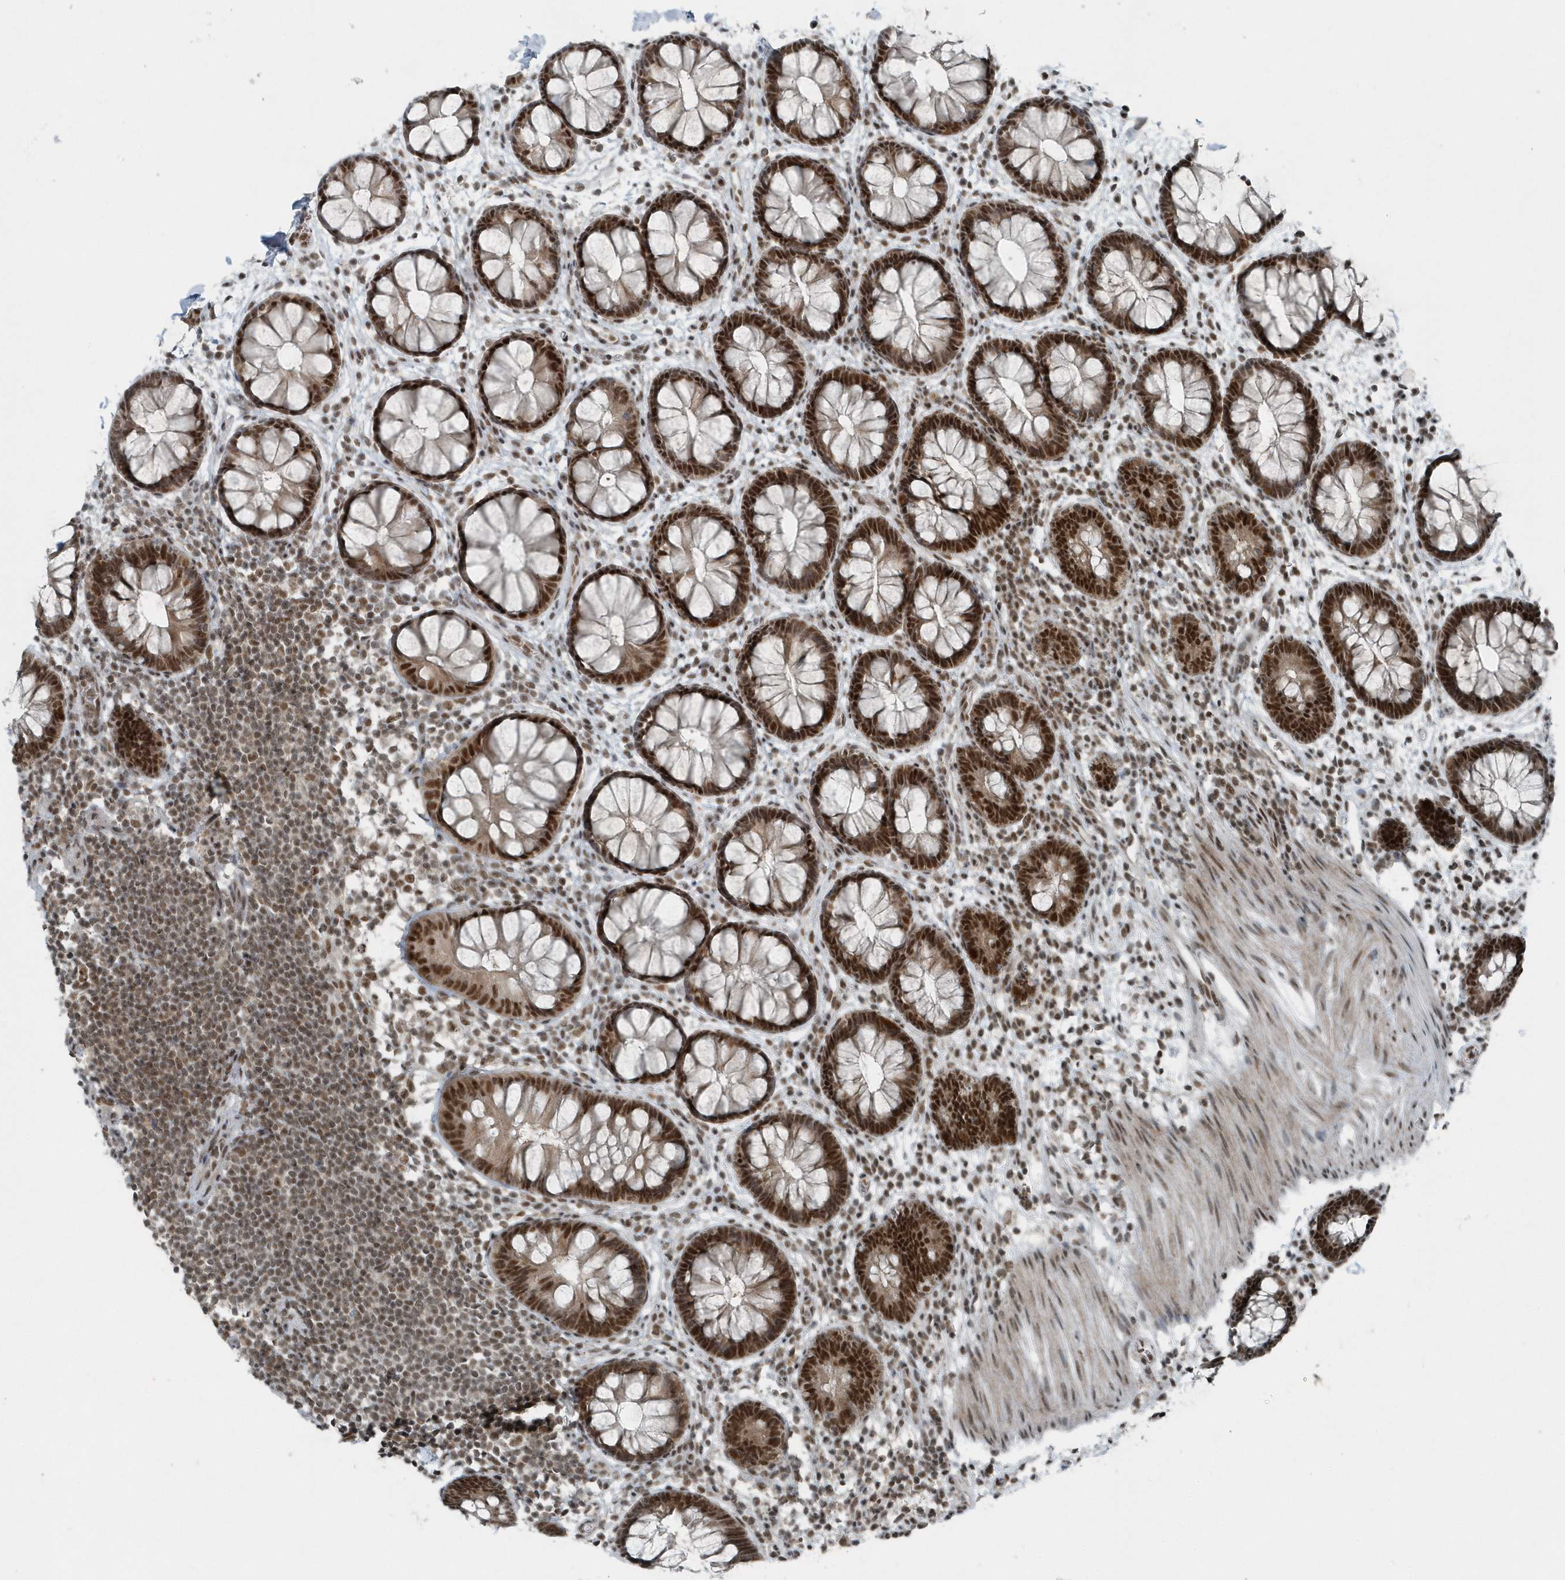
{"staining": {"intensity": "strong", "quantity": ">75%", "location": "nuclear"}, "tissue": "rectum", "cell_type": "Glandular cells", "image_type": "normal", "snomed": [{"axis": "morphology", "description": "Normal tissue, NOS"}, {"axis": "topography", "description": "Rectum"}], "caption": "Strong nuclear protein positivity is present in about >75% of glandular cells in rectum. Using DAB (brown) and hematoxylin (blue) stains, captured at high magnification using brightfield microscopy.", "gene": "YTHDC1", "patient": {"sex": "female", "age": 24}}